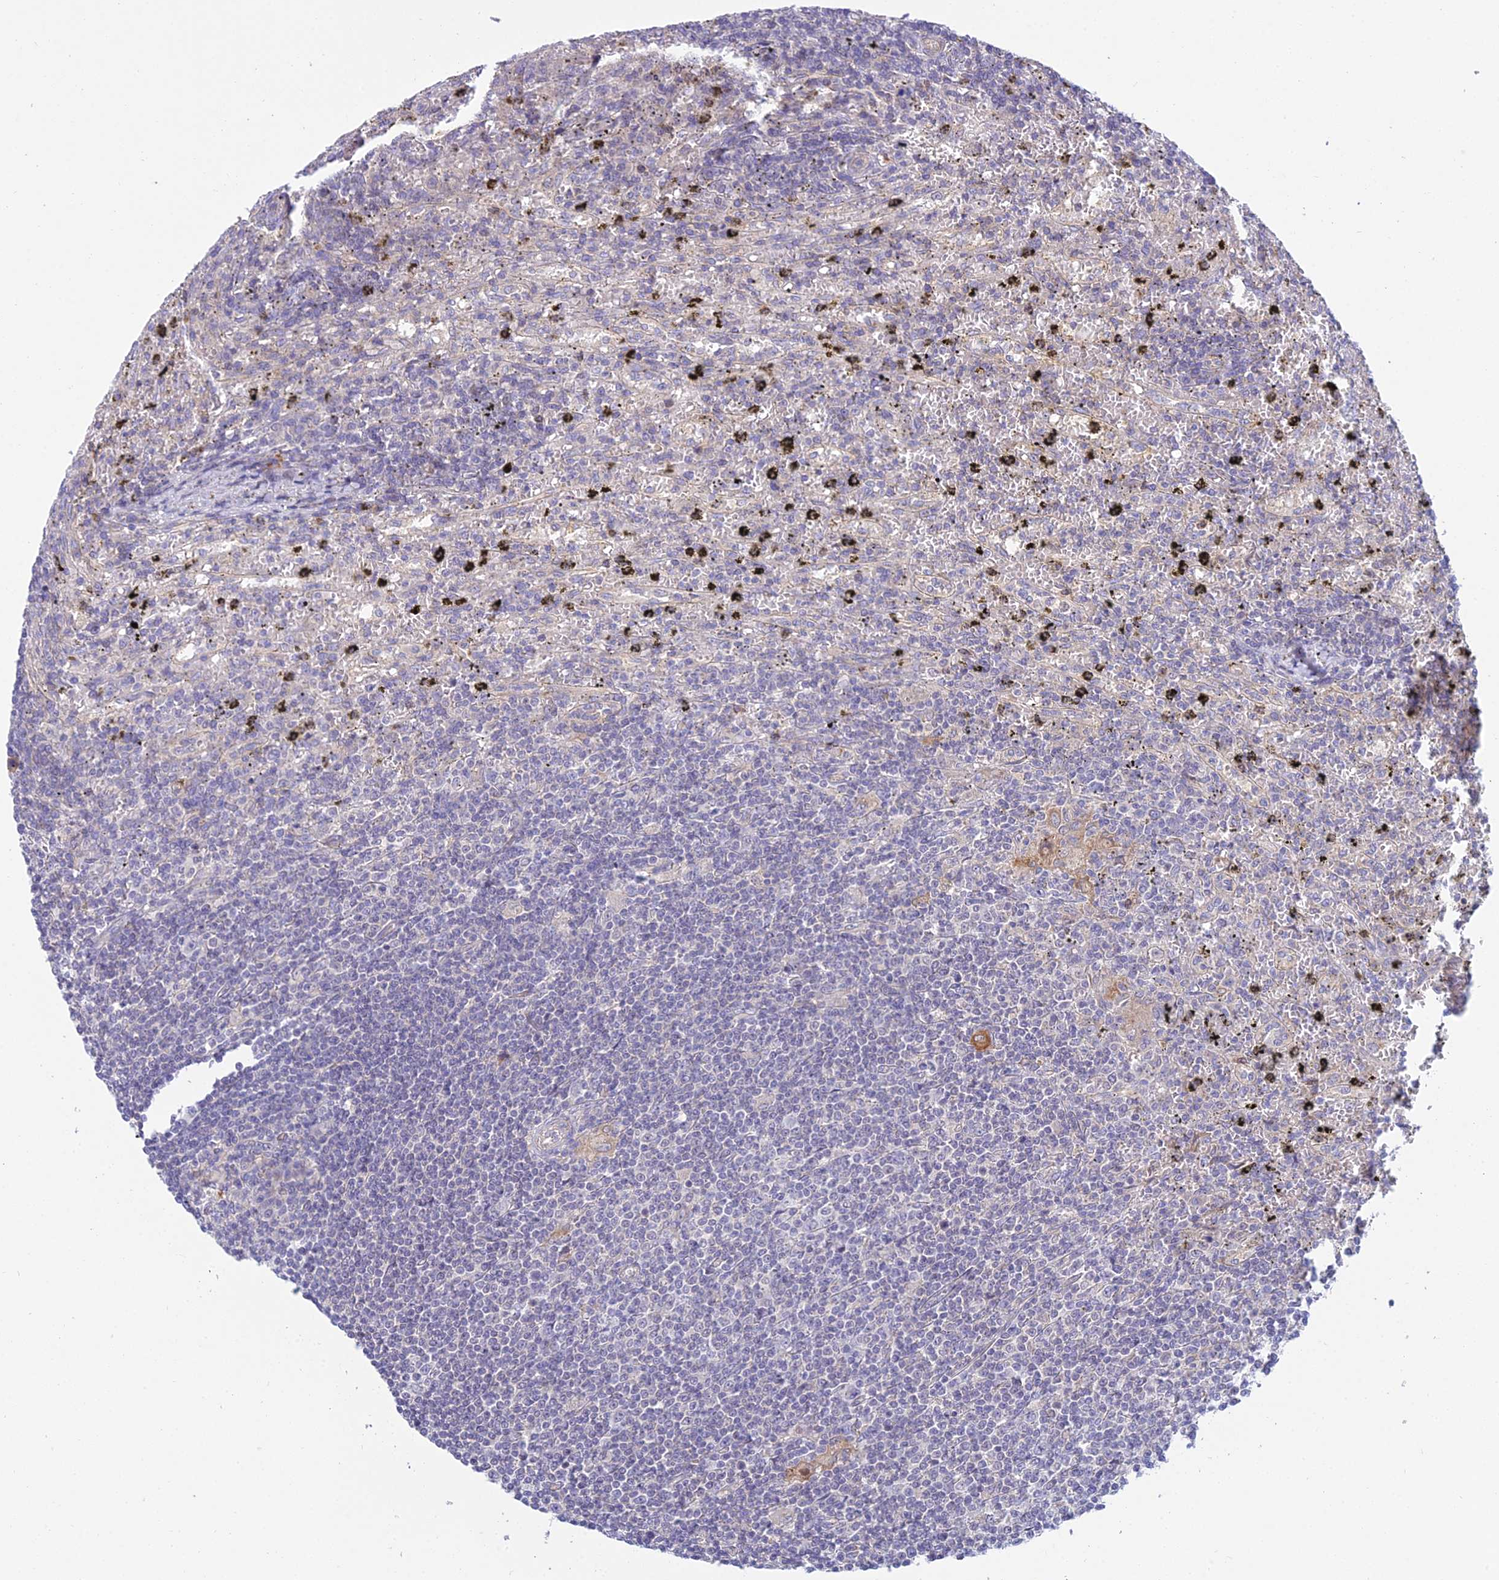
{"staining": {"intensity": "negative", "quantity": "none", "location": "none"}, "tissue": "lymphoma", "cell_type": "Tumor cells", "image_type": "cancer", "snomed": [{"axis": "morphology", "description": "Malignant lymphoma, non-Hodgkin's type, Low grade"}, {"axis": "topography", "description": "Spleen"}], "caption": "A high-resolution micrograph shows immunohistochemistry staining of malignant lymphoma, non-Hodgkin's type (low-grade), which shows no significant staining in tumor cells. (DAB IHC with hematoxylin counter stain).", "gene": "DUS2", "patient": {"sex": "male", "age": 76}}